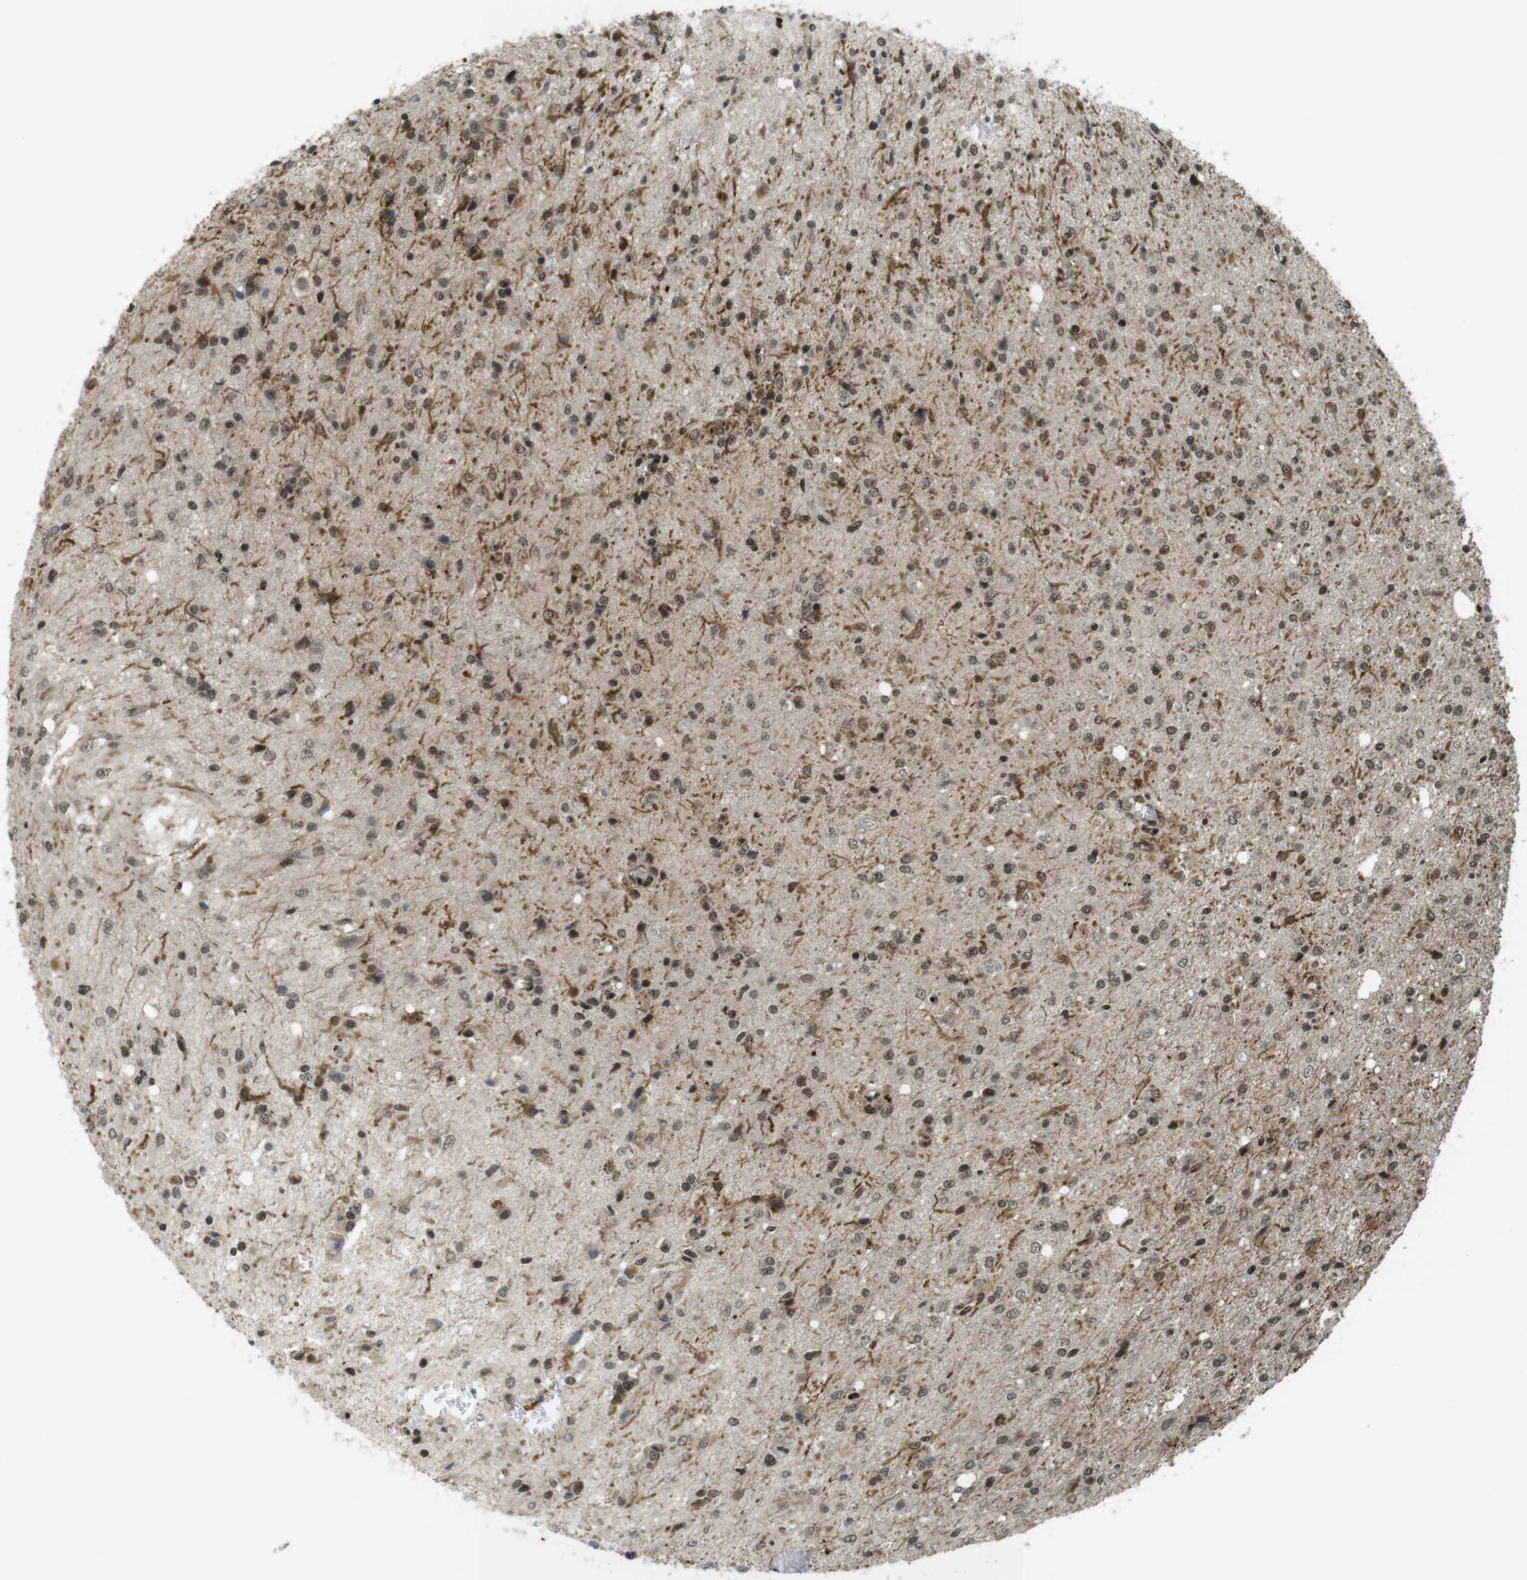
{"staining": {"intensity": "moderate", "quantity": ">75%", "location": "nuclear"}, "tissue": "glioma", "cell_type": "Tumor cells", "image_type": "cancer", "snomed": [{"axis": "morphology", "description": "Glioma, malignant, High grade"}, {"axis": "topography", "description": "Brain"}], "caption": "This photomicrograph displays immunohistochemistry staining of human malignant high-grade glioma, with medium moderate nuclear expression in approximately >75% of tumor cells.", "gene": "SP2", "patient": {"sex": "female", "age": 59}}